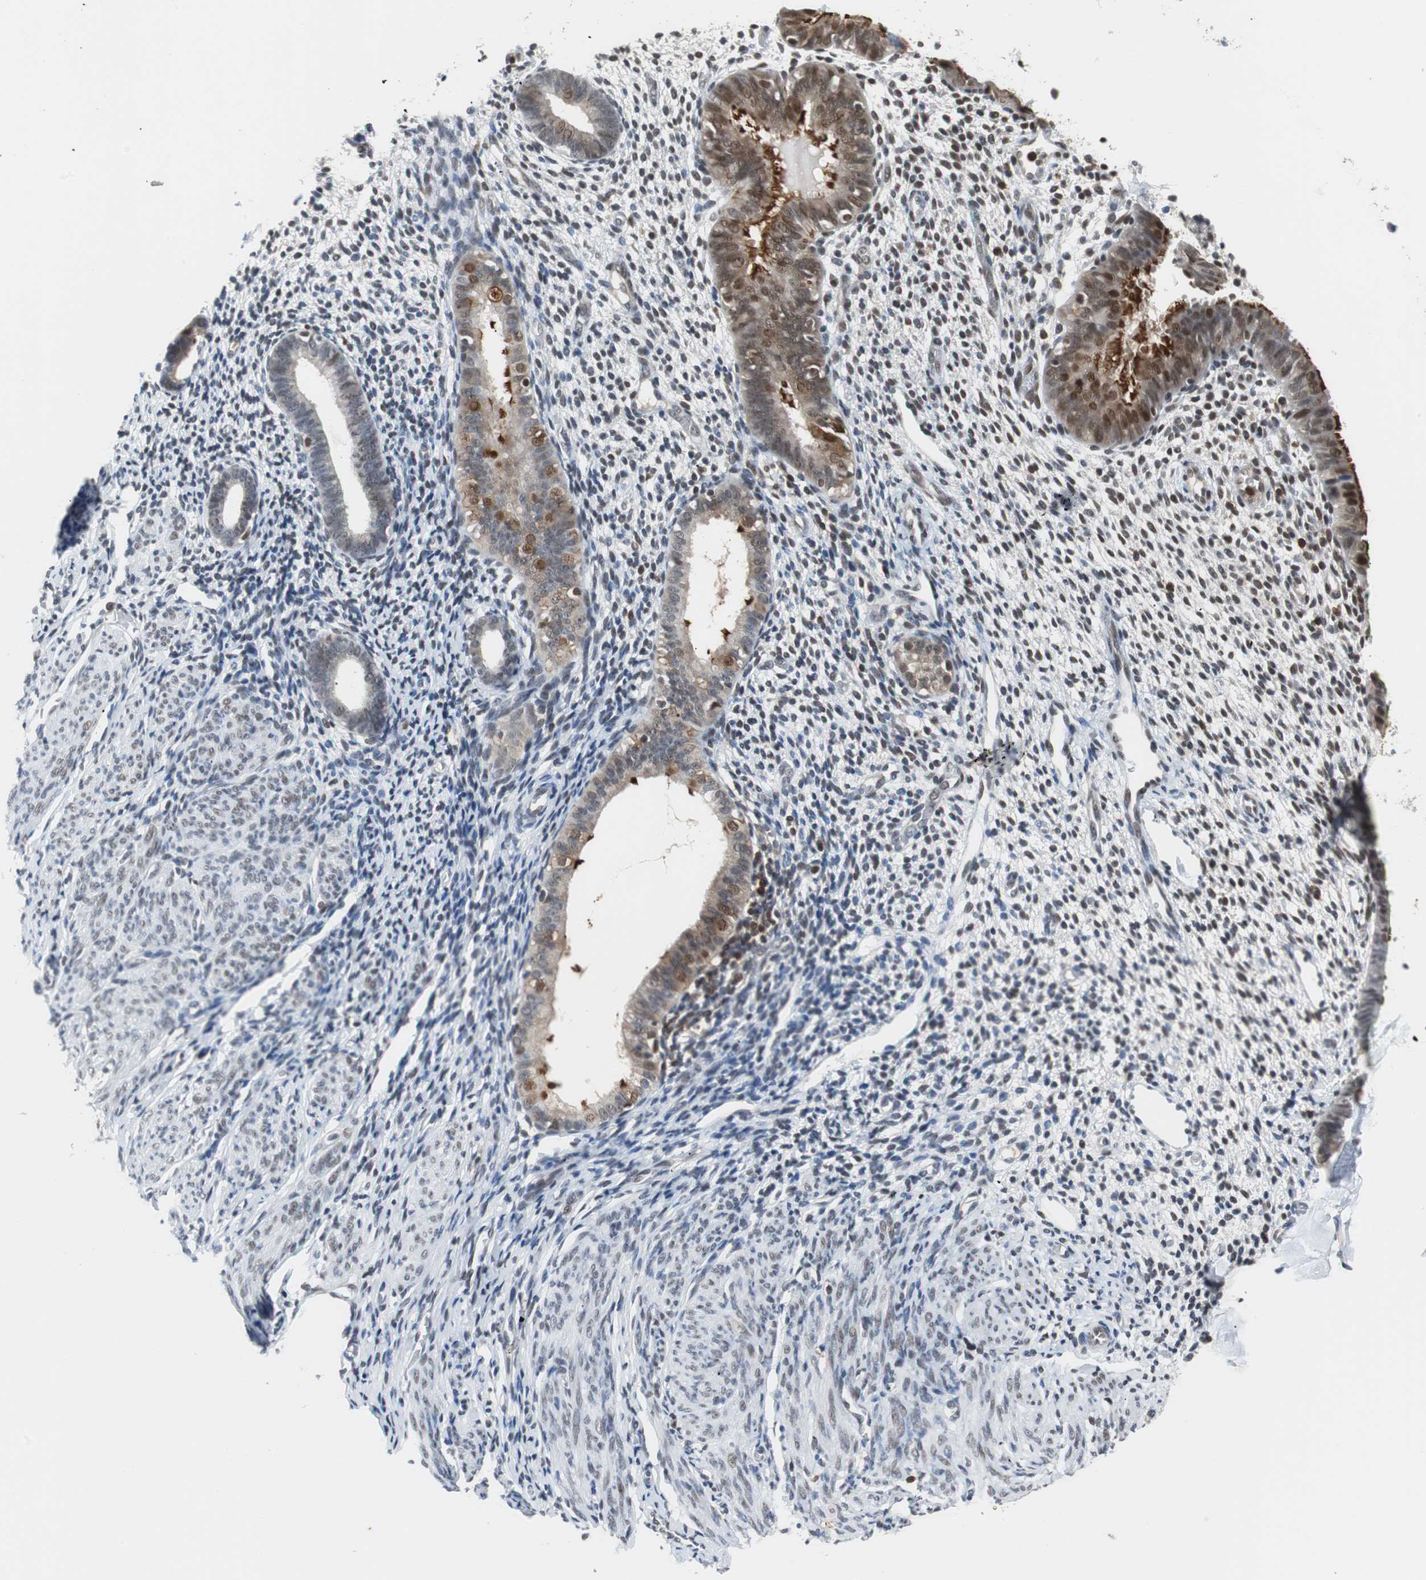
{"staining": {"intensity": "weak", "quantity": "25%-75%", "location": "nuclear"}, "tissue": "endometrium", "cell_type": "Cells in endometrial stroma", "image_type": "normal", "snomed": [{"axis": "morphology", "description": "Normal tissue, NOS"}, {"axis": "topography", "description": "Endometrium"}], "caption": "Immunohistochemical staining of benign human endometrium displays weak nuclear protein positivity in about 25%-75% of cells in endometrial stroma.", "gene": "SIRT1", "patient": {"sex": "female", "age": 61}}